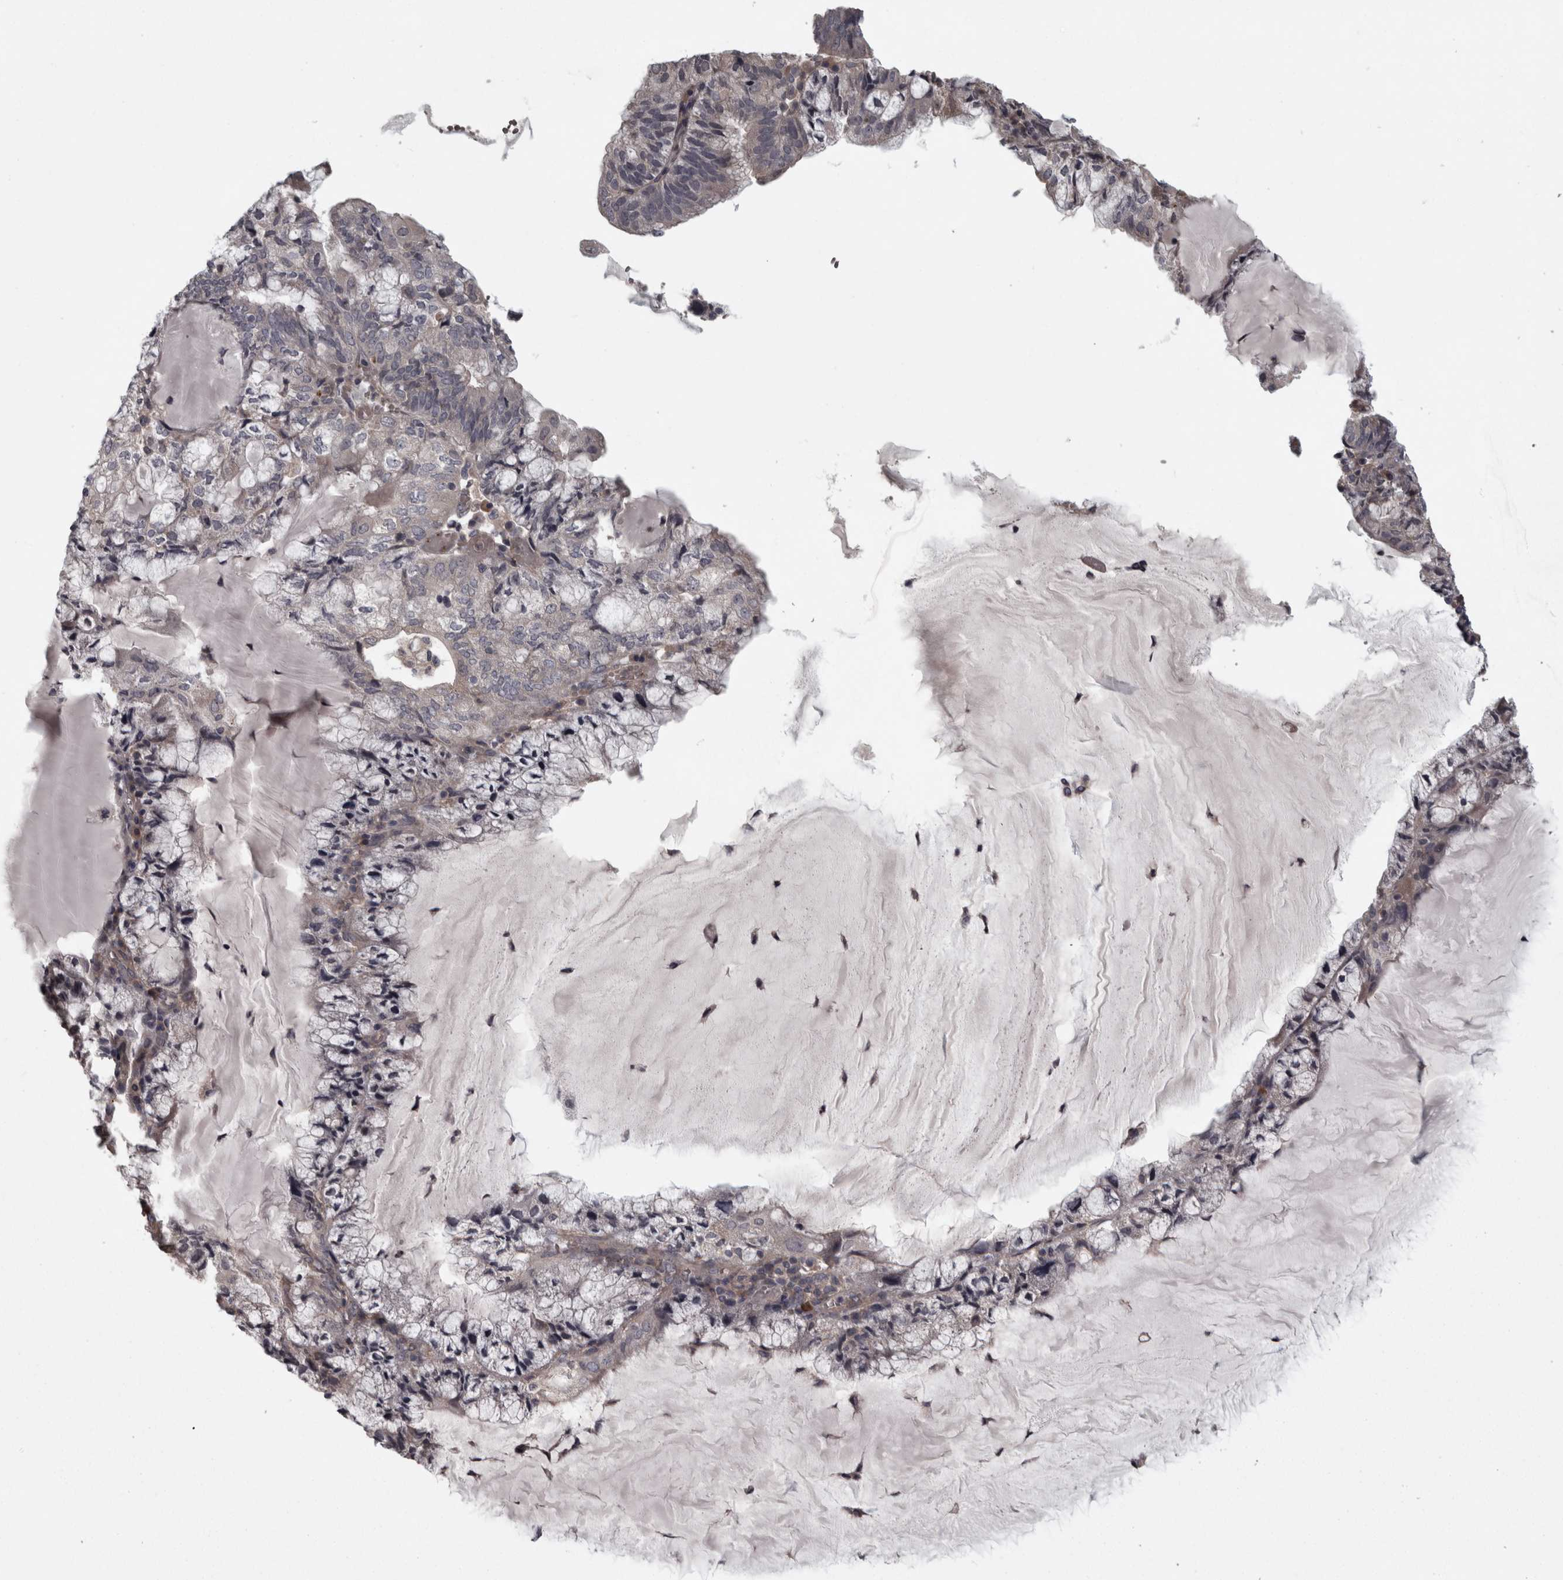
{"staining": {"intensity": "weak", "quantity": "25%-75%", "location": "cytoplasmic/membranous"}, "tissue": "endometrial cancer", "cell_type": "Tumor cells", "image_type": "cancer", "snomed": [{"axis": "morphology", "description": "Adenocarcinoma, NOS"}, {"axis": "topography", "description": "Endometrium"}], "caption": "Weak cytoplasmic/membranous staining for a protein is seen in approximately 25%-75% of tumor cells of endometrial cancer using immunohistochemistry (IHC).", "gene": "RSU1", "patient": {"sex": "female", "age": 81}}